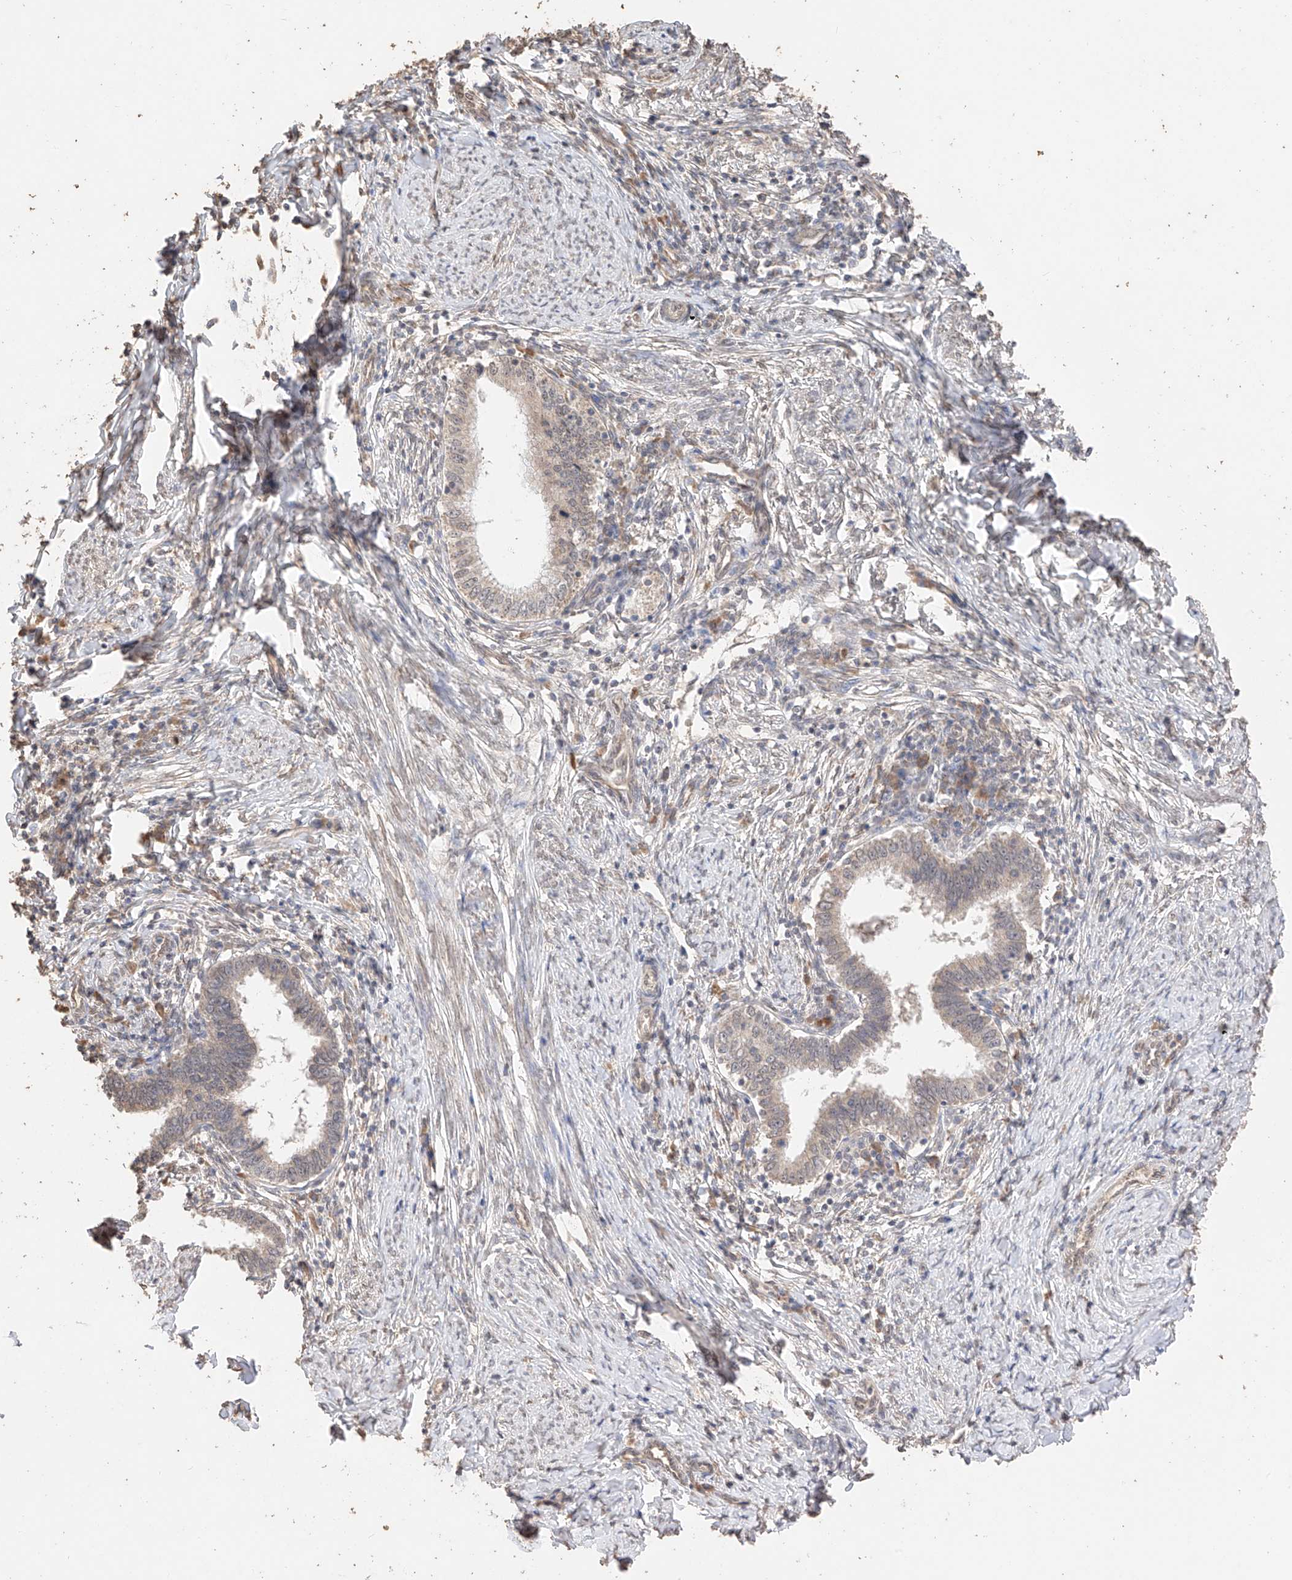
{"staining": {"intensity": "weak", "quantity": ">75%", "location": "cytoplasmic/membranous,nuclear"}, "tissue": "cervical cancer", "cell_type": "Tumor cells", "image_type": "cancer", "snomed": [{"axis": "morphology", "description": "Adenocarcinoma, NOS"}, {"axis": "topography", "description": "Cervix"}], "caption": "Approximately >75% of tumor cells in cervical adenocarcinoma show weak cytoplasmic/membranous and nuclear protein positivity as visualized by brown immunohistochemical staining.", "gene": "IL22RA2", "patient": {"sex": "female", "age": 36}}